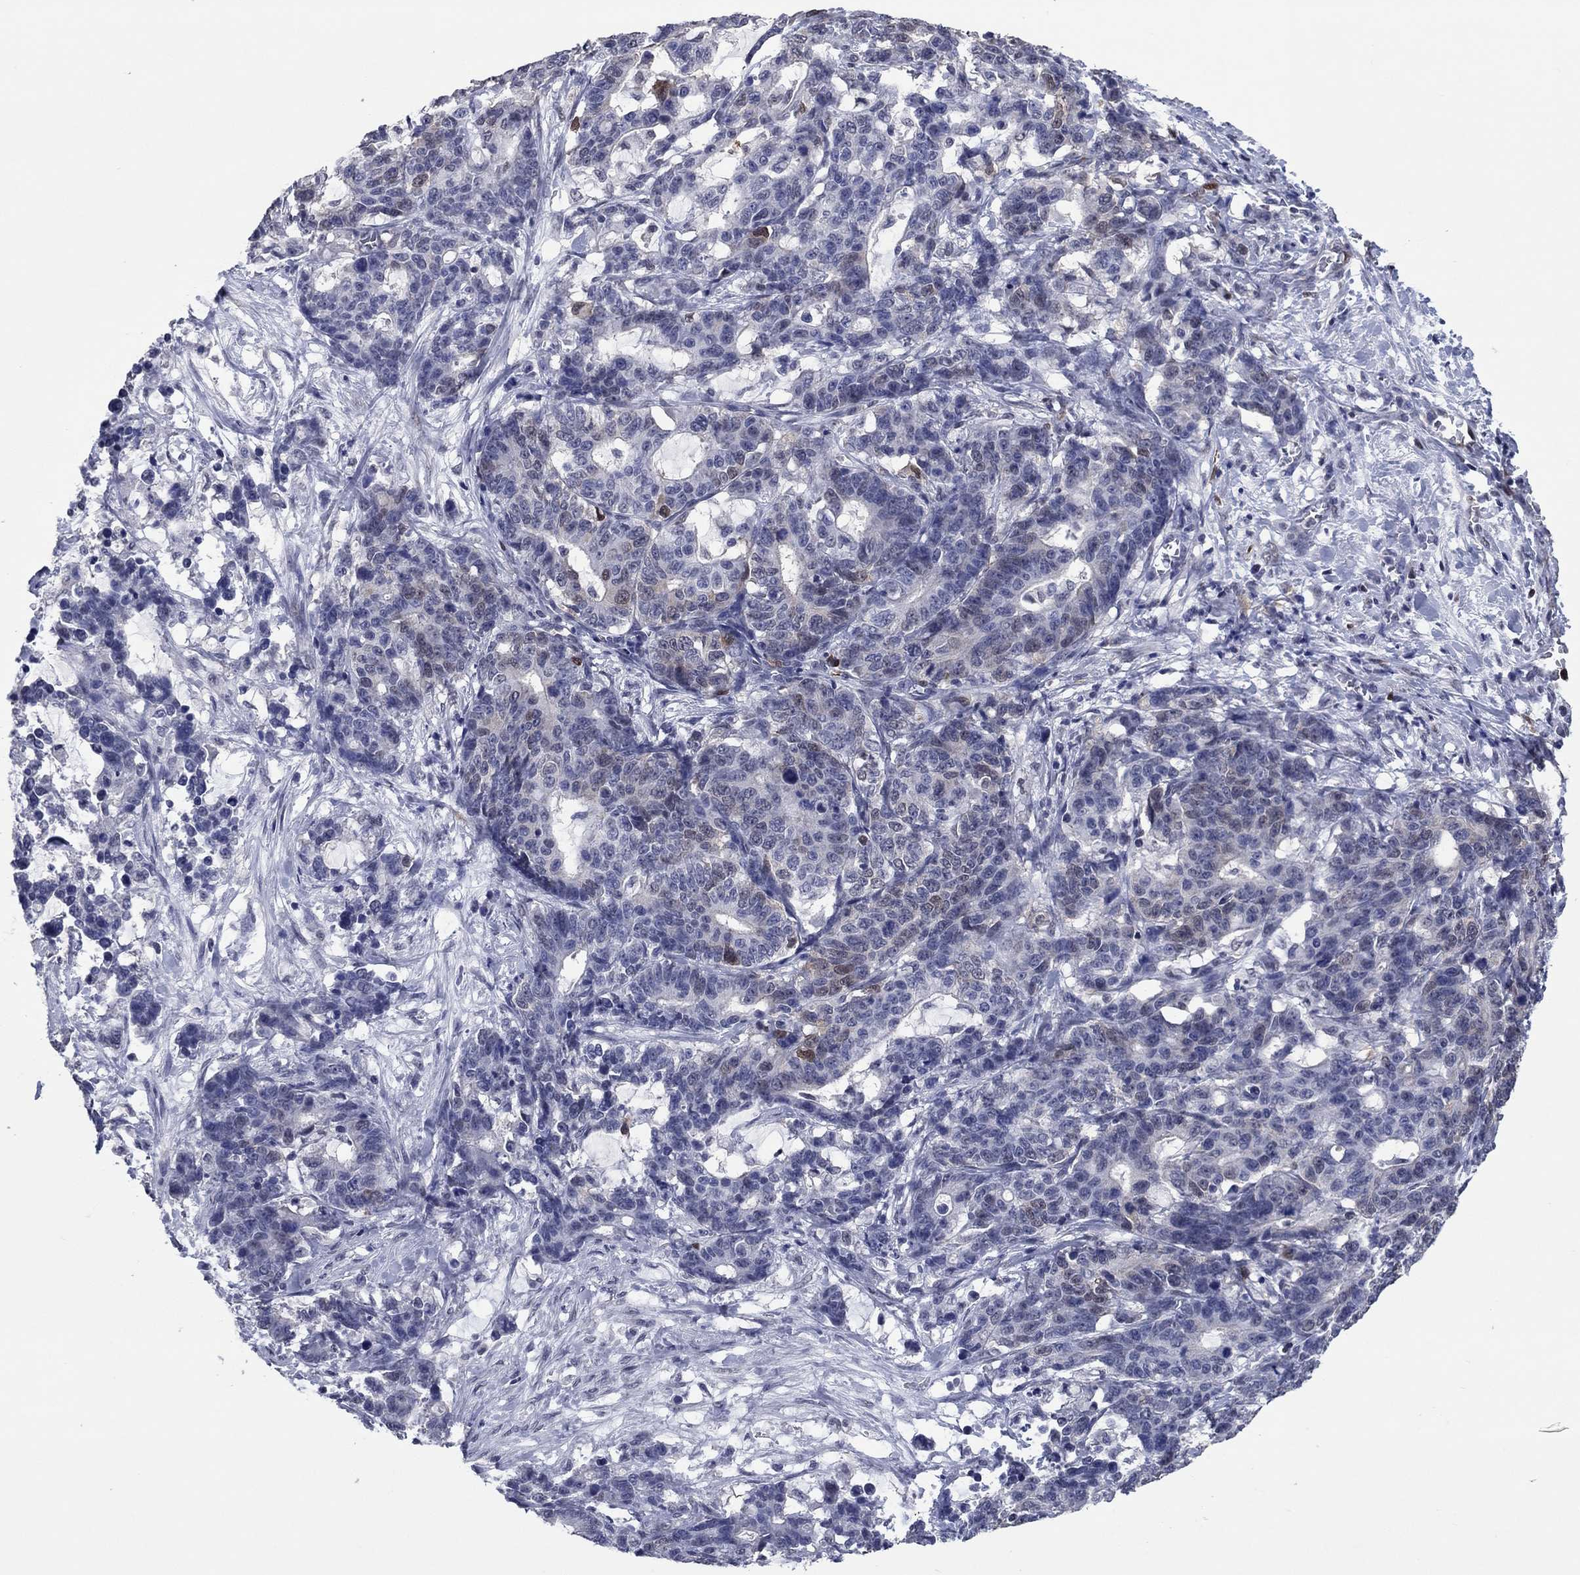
{"staining": {"intensity": "negative", "quantity": "none", "location": "none"}, "tissue": "stomach cancer", "cell_type": "Tumor cells", "image_type": "cancer", "snomed": [{"axis": "morphology", "description": "Normal tissue, NOS"}, {"axis": "morphology", "description": "Adenocarcinoma, NOS"}, {"axis": "topography", "description": "Stomach"}], "caption": "IHC of human stomach cancer demonstrates no positivity in tumor cells. (DAB (3,3'-diaminobenzidine) immunohistochemistry (IHC), high magnification).", "gene": "TYMS", "patient": {"sex": "female", "age": 64}}